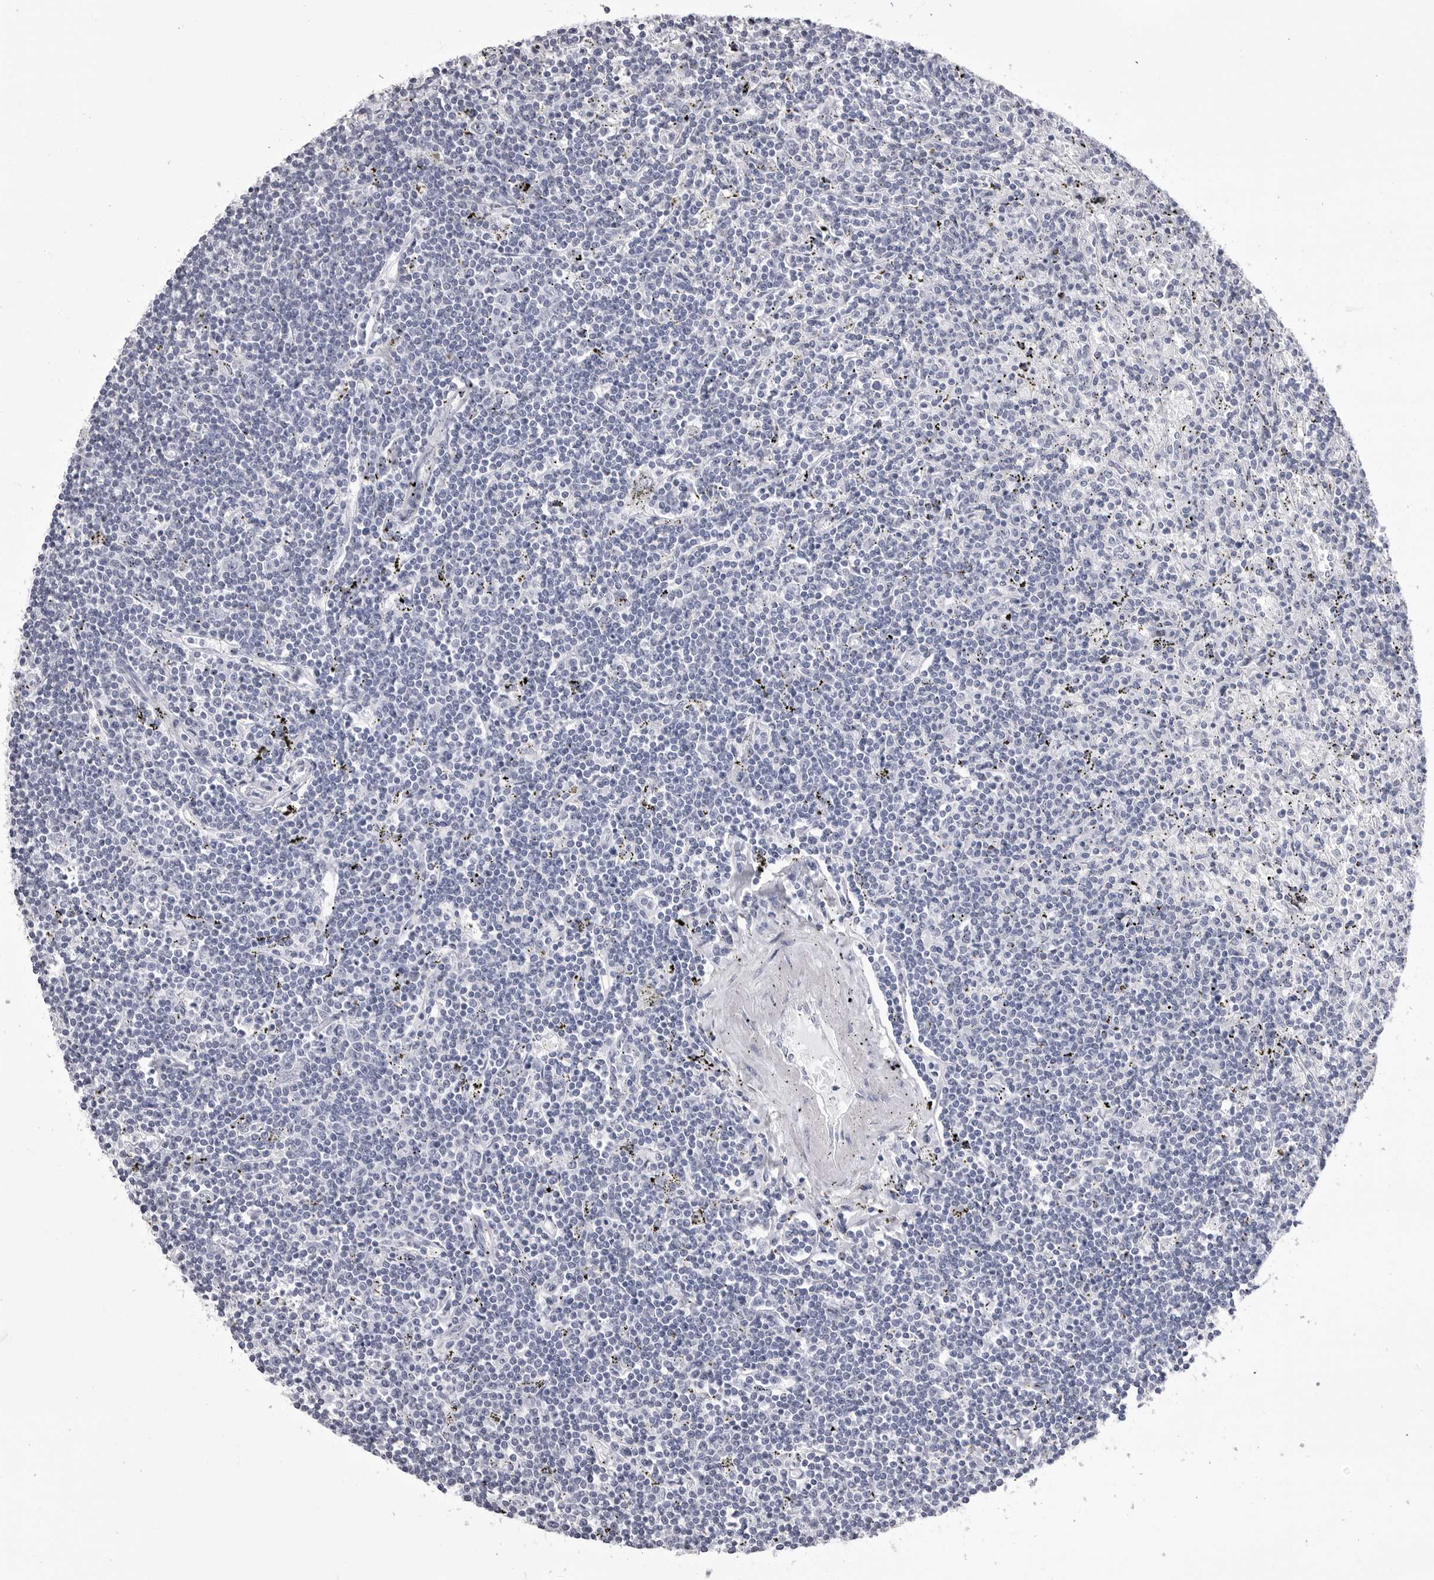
{"staining": {"intensity": "negative", "quantity": "none", "location": "none"}, "tissue": "lymphoma", "cell_type": "Tumor cells", "image_type": "cancer", "snomed": [{"axis": "morphology", "description": "Malignant lymphoma, non-Hodgkin's type, Low grade"}, {"axis": "topography", "description": "Spleen"}], "caption": "Immunohistochemistry (IHC) micrograph of human lymphoma stained for a protein (brown), which reveals no positivity in tumor cells.", "gene": "LGALS4", "patient": {"sex": "male", "age": 76}}